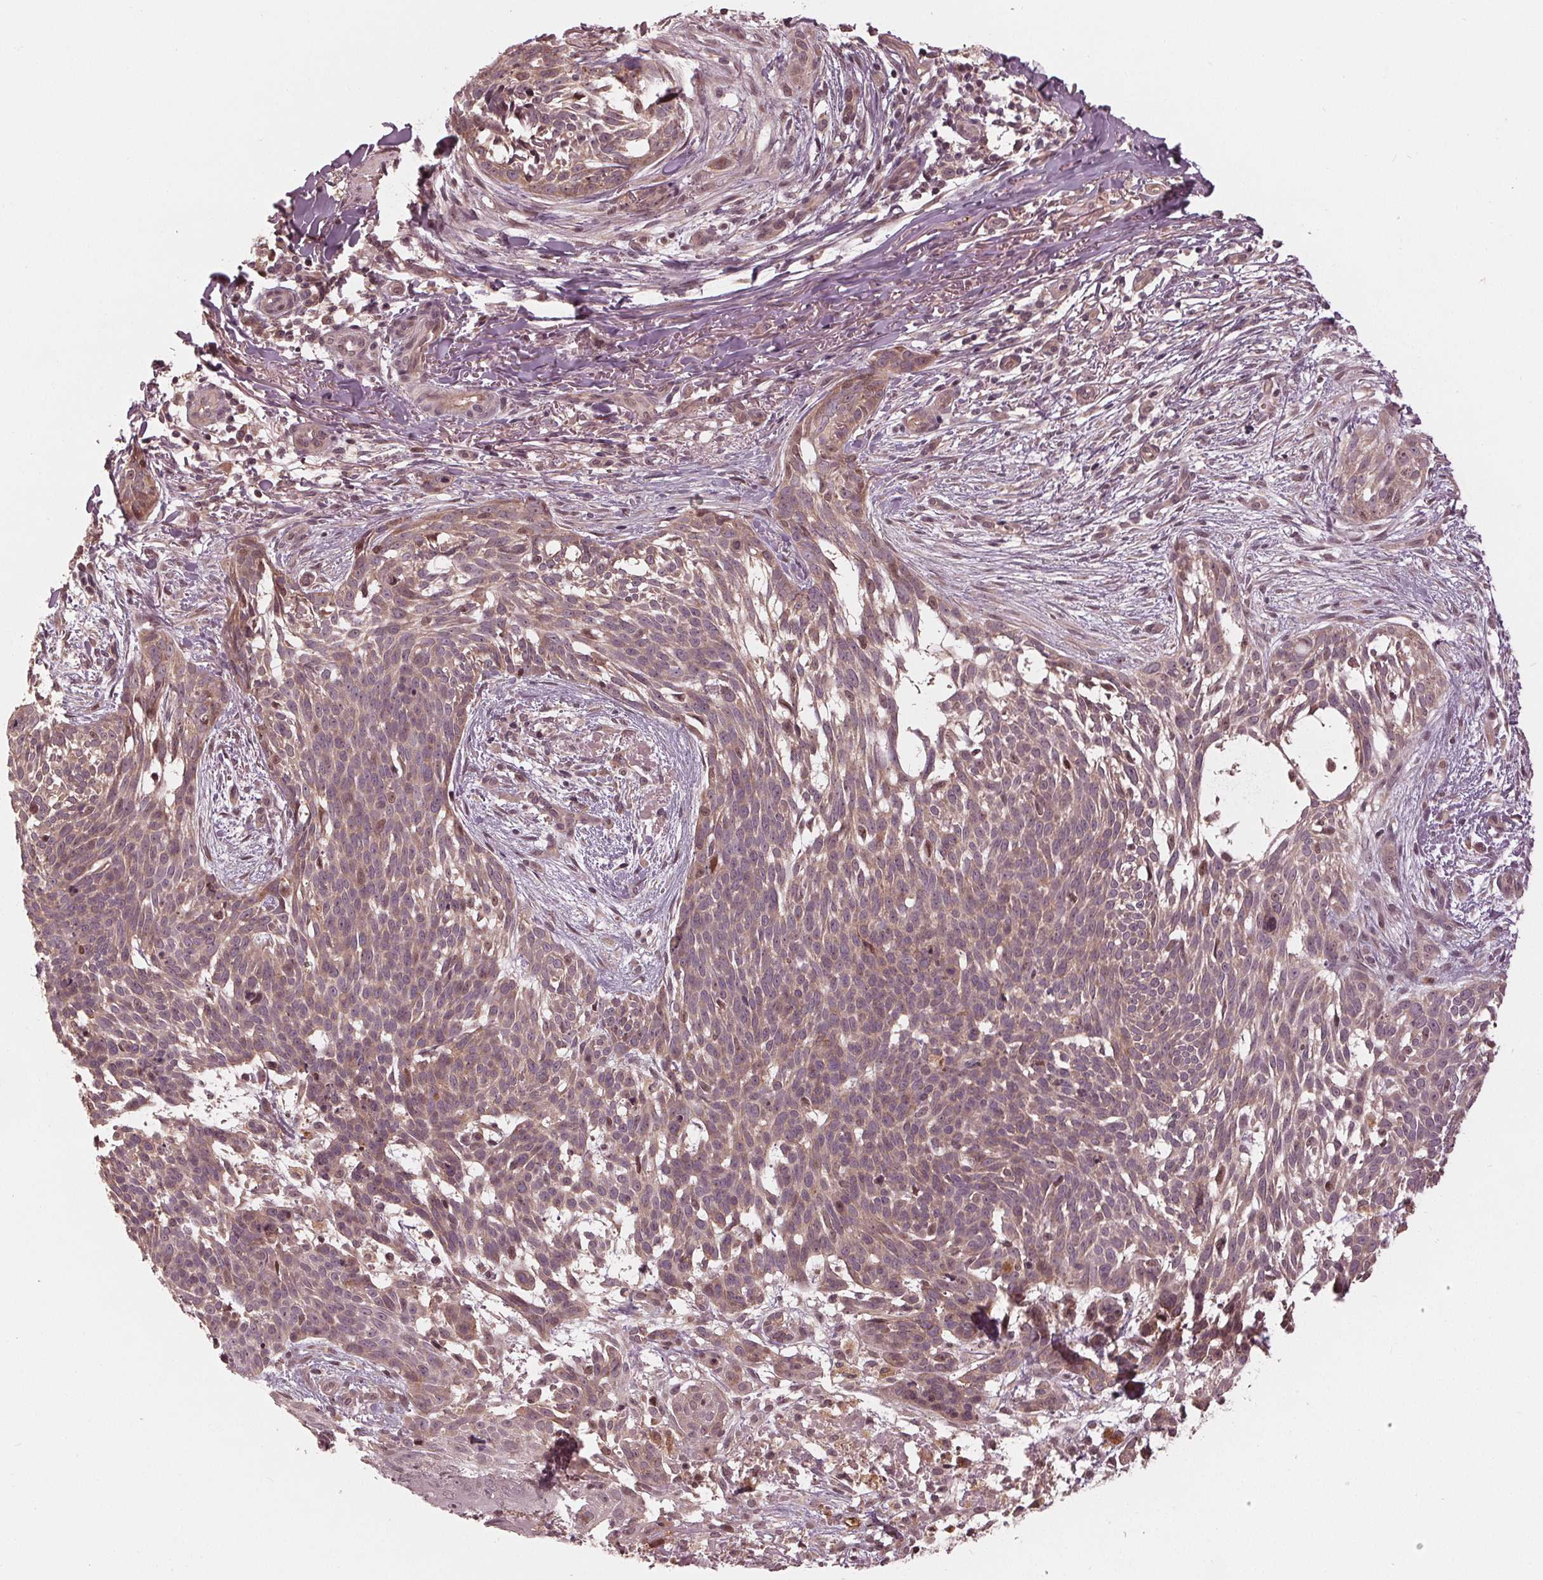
{"staining": {"intensity": "weak", "quantity": ">75%", "location": "cytoplasmic/membranous,nuclear"}, "tissue": "skin cancer", "cell_type": "Tumor cells", "image_type": "cancer", "snomed": [{"axis": "morphology", "description": "Basal cell carcinoma"}, {"axis": "topography", "description": "Skin"}], "caption": "About >75% of tumor cells in skin cancer (basal cell carcinoma) demonstrate weak cytoplasmic/membranous and nuclear protein expression as visualized by brown immunohistochemical staining.", "gene": "ZNF471", "patient": {"sex": "male", "age": 88}}